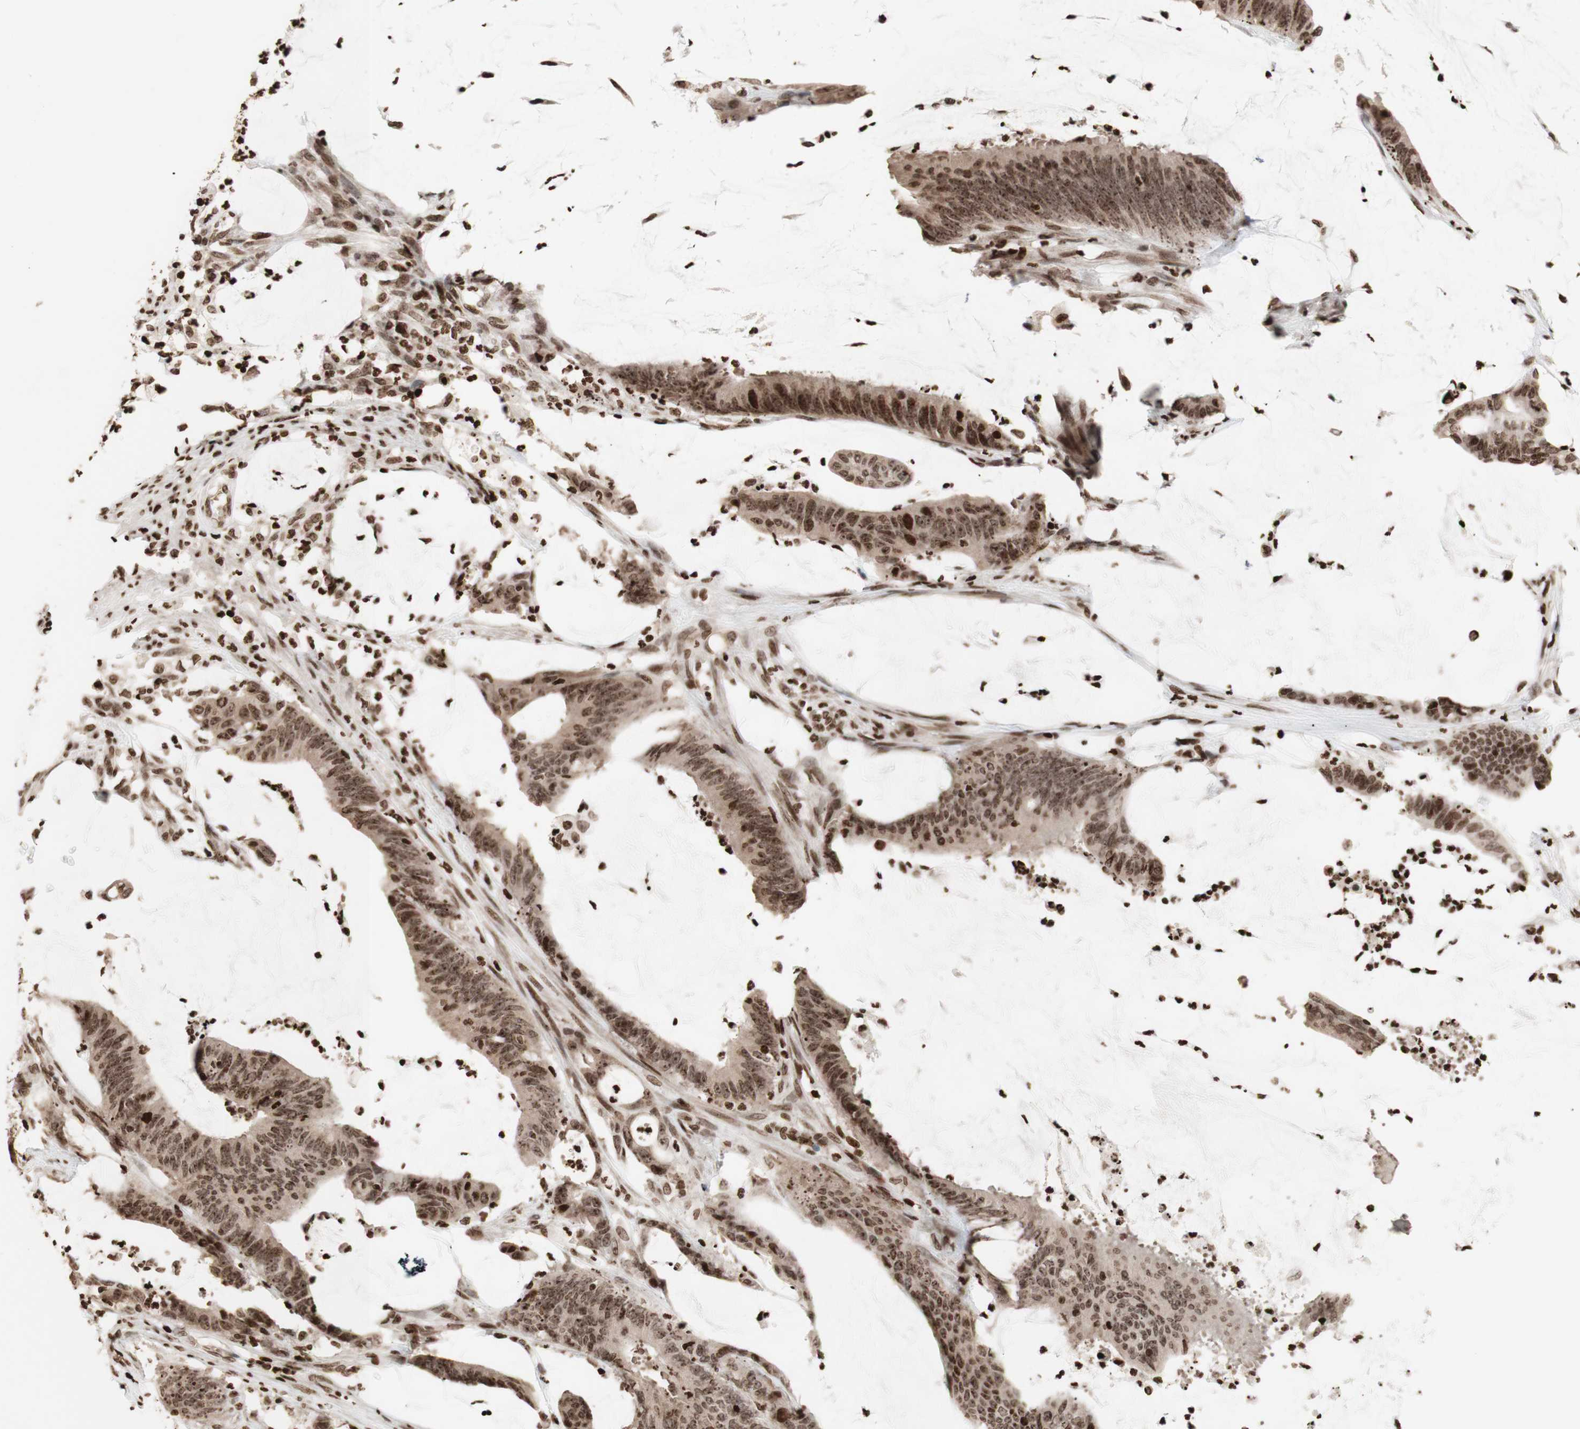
{"staining": {"intensity": "strong", "quantity": ">75%", "location": "nuclear"}, "tissue": "colorectal cancer", "cell_type": "Tumor cells", "image_type": "cancer", "snomed": [{"axis": "morphology", "description": "Adenocarcinoma, NOS"}, {"axis": "topography", "description": "Rectum"}], "caption": "Colorectal cancer stained with immunohistochemistry (IHC) displays strong nuclear positivity in about >75% of tumor cells.", "gene": "NCAPD2", "patient": {"sex": "female", "age": 66}}